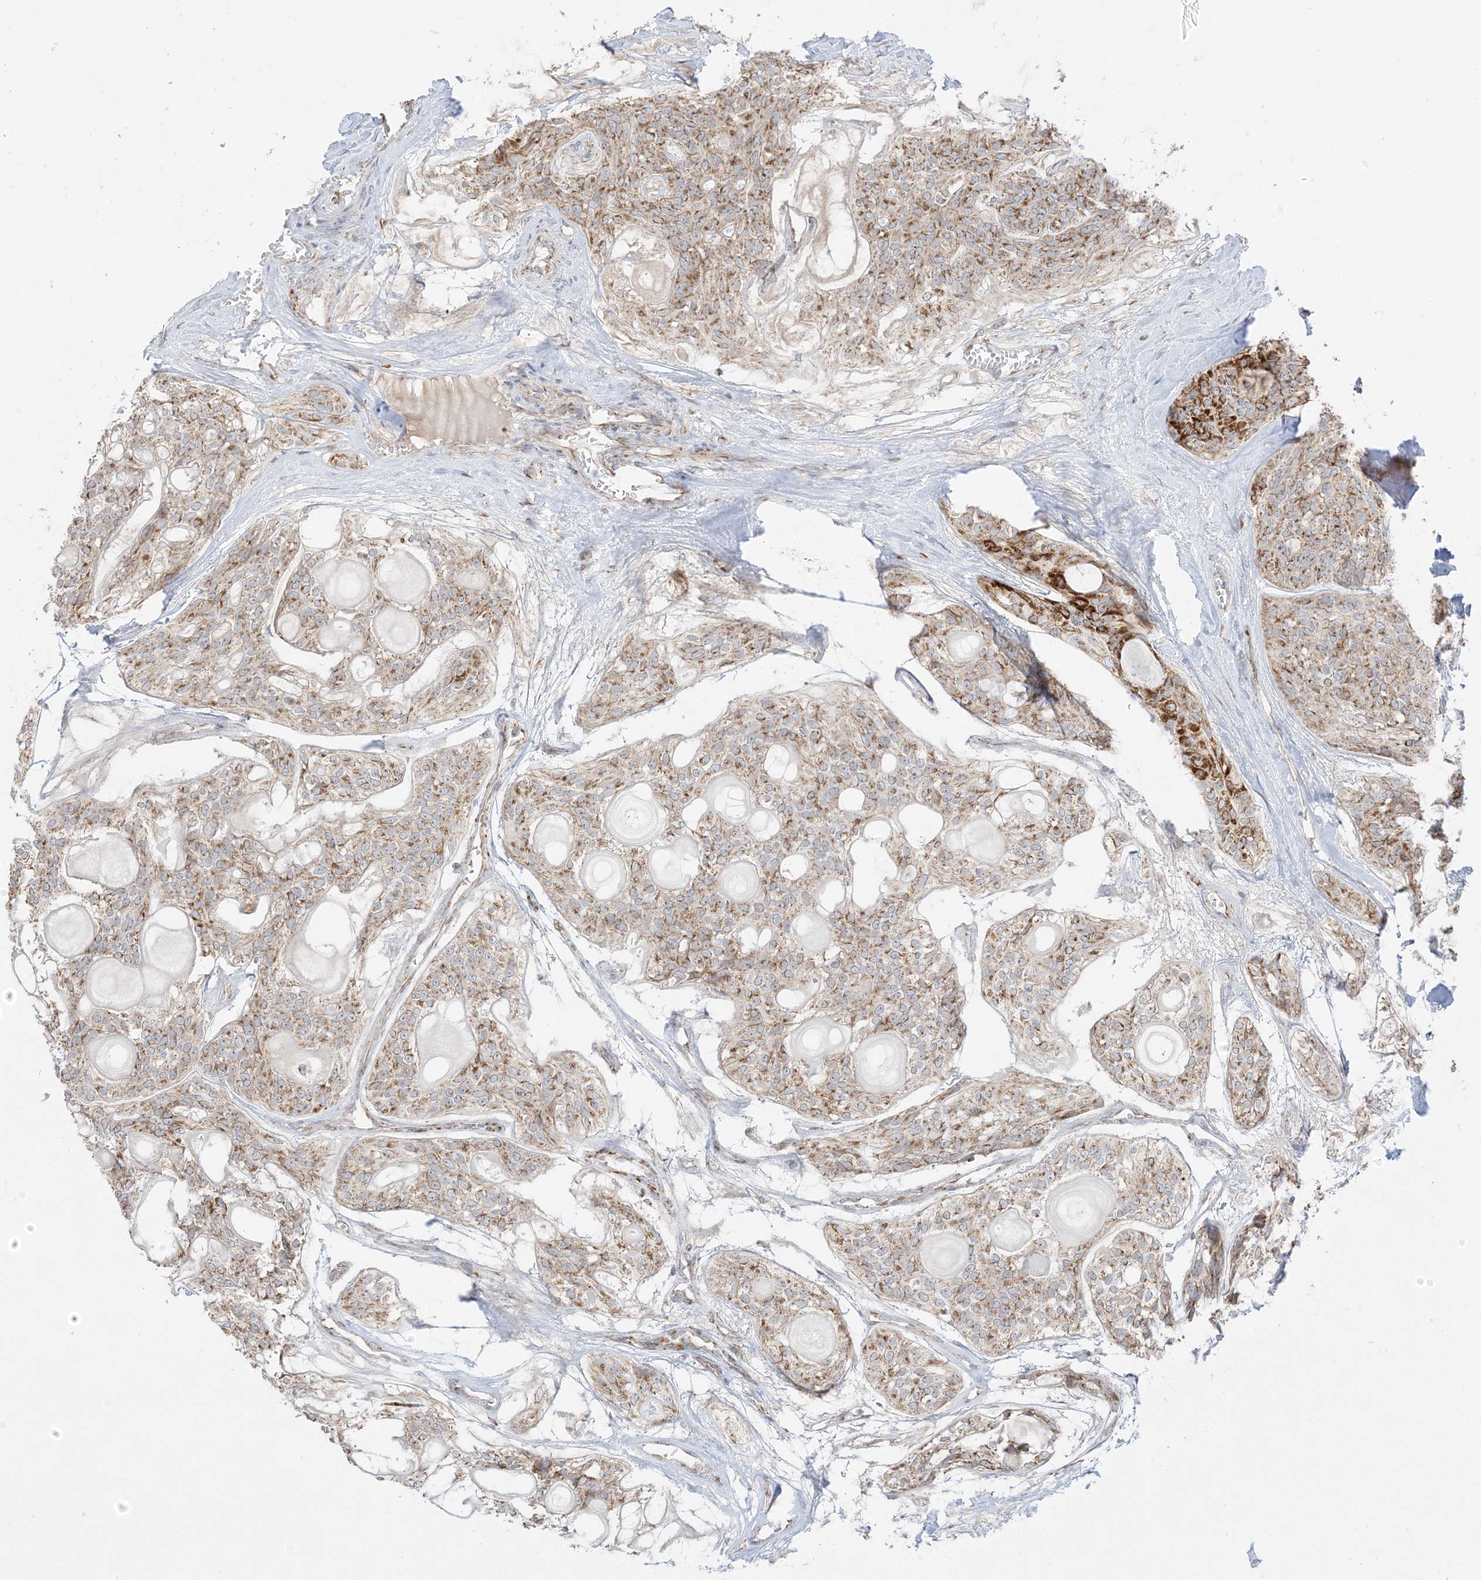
{"staining": {"intensity": "moderate", "quantity": ">75%", "location": "cytoplasmic/membranous"}, "tissue": "head and neck cancer", "cell_type": "Tumor cells", "image_type": "cancer", "snomed": [{"axis": "morphology", "description": "Adenocarcinoma, NOS"}, {"axis": "topography", "description": "Head-Neck"}], "caption": "Protein staining demonstrates moderate cytoplasmic/membranous staining in approximately >75% of tumor cells in head and neck adenocarcinoma.", "gene": "SLC25A12", "patient": {"sex": "male", "age": 66}}